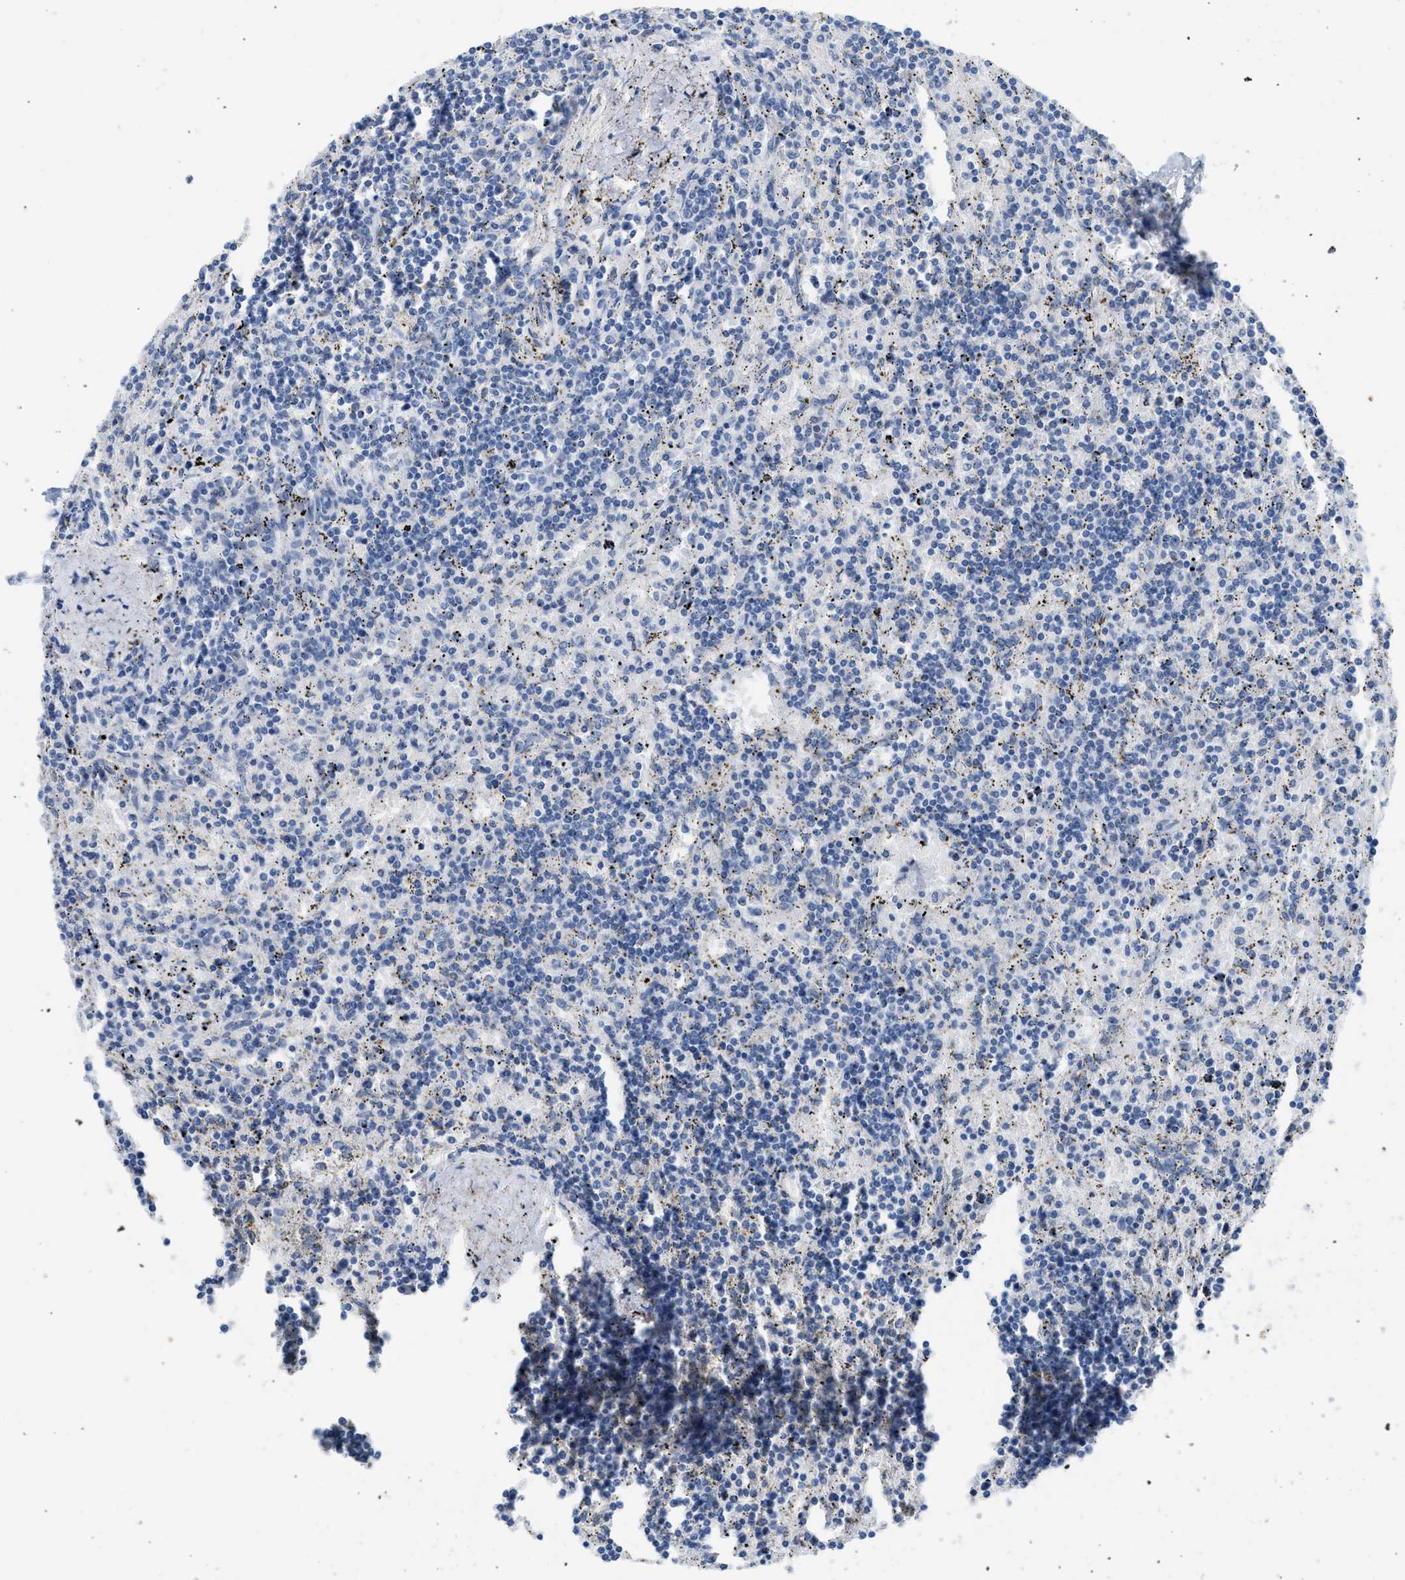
{"staining": {"intensity": "negative", "quantity": "none", "location": "none"}, "tissue": "lymphoma", "cell_type": "Tumor cells", "image_type": "cancer", "snomed": [{"axis": "morphology", "description": "Malignant lymphoma, non-Hodgkin's type, Low grade"}, {"axis": "topography", "description": "Spleen"}], "caption": "This is an IHC micrograph of malignant lymphoma, non-Hodgkin's type (low-grade). There is no positivity in tumor cells.", "gene": "SLC5A5", "patient": {"sex": "male", "age": 76}}